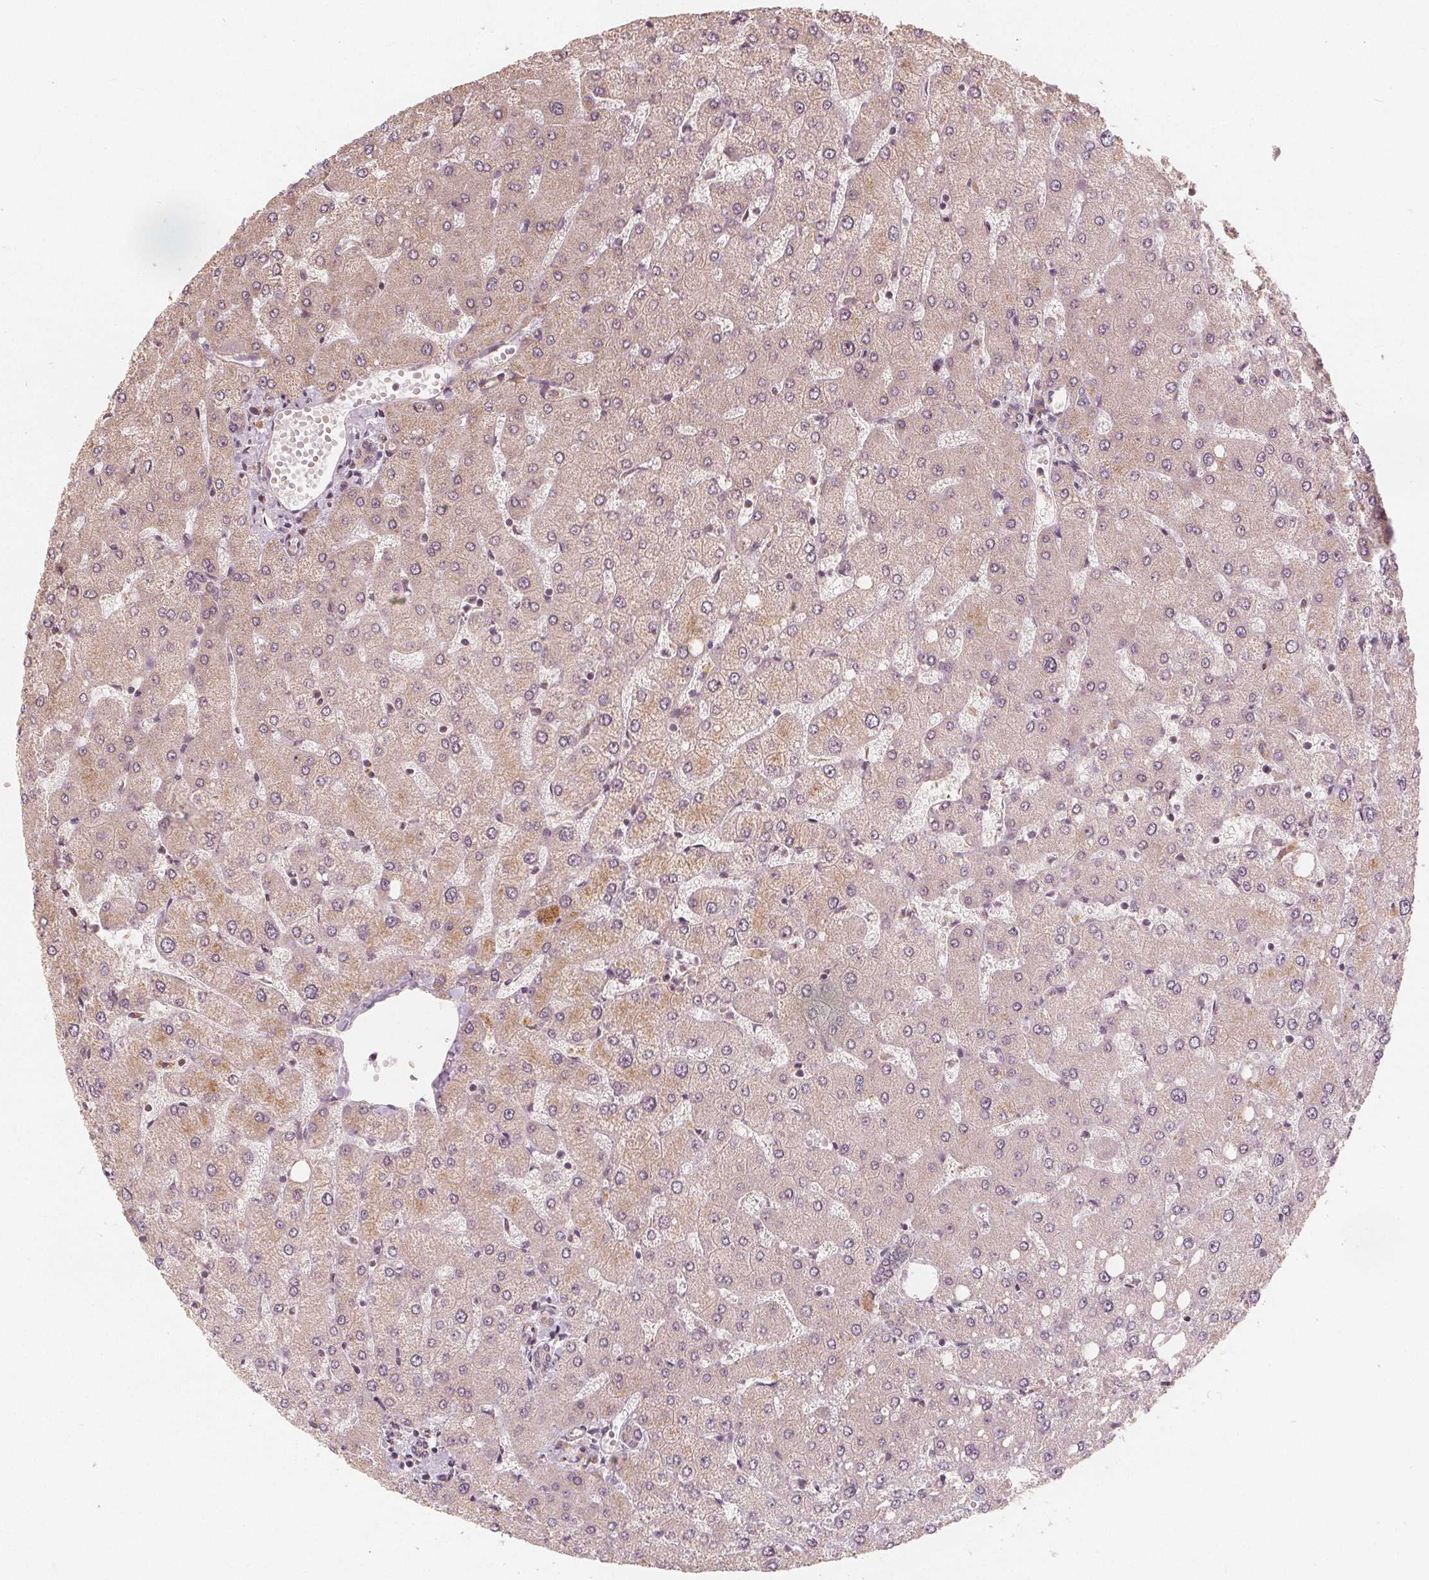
{"staining": {"intensity": "weak", "quantity": ">75%", "location": "cytoplasmic/membranous"}, "tissue": "liver", "cell_type": "Cholangiocytes", "image_type": "normal", "snomed": [{"axis": "morphology", "description": "Normal tissue, NOS"}, {"axis": "topography", "description": "Liver"}], "caption": "Unremarkable liver was stained to show a protein in brown. There is low levels of weak cytoplasmic/membranous positivity in approximately >75% of cholangiocytes. (IHC, brightfield microscopy, high magnification).", "gene": "PEX26", "patient": {"sex": "female", "age": 54}}